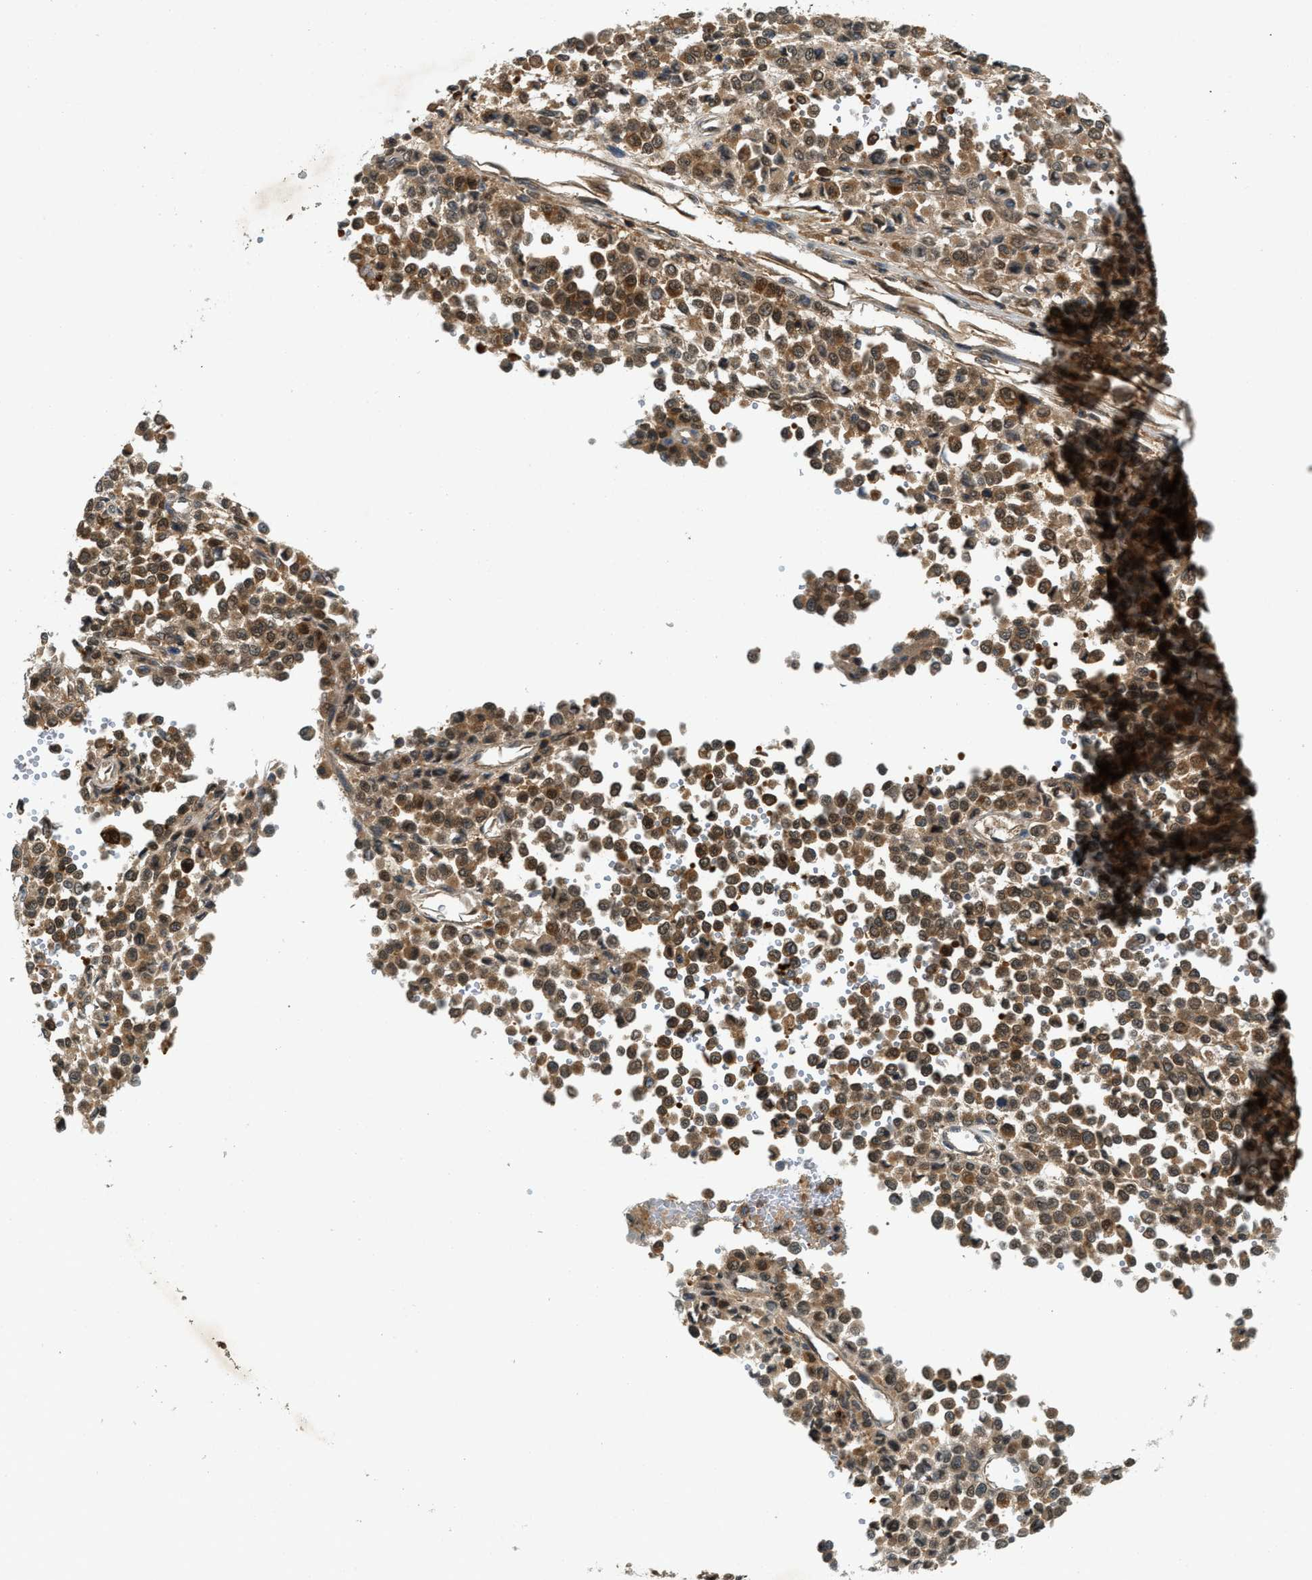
{"staining": {"intensity": "moderate", "quantity": ">75%", "location": "cytoplasmic/membranous,nuclear"}, "tissue": "melanoma", "cell_type": "Tumor cells", "image_type": "cancer", "snomed": [{"axis": "morphology", "description": "Malignant melanoma, Metastatic site"}, {"axis": "topography", "description": "Pancreas"}], "caption": "Melanoma stained for a protein shows moderate cytoplasmic/membranous and nuclear positivity in tumor cells. (Stains: DAB (3,3'-diaminobenzidine) in brown, nuclei in blue, Microscopy: brightfield microscopy at high magnification).", "gene": "GMPPB", "patient": {"sex": "female", "age": 30}}